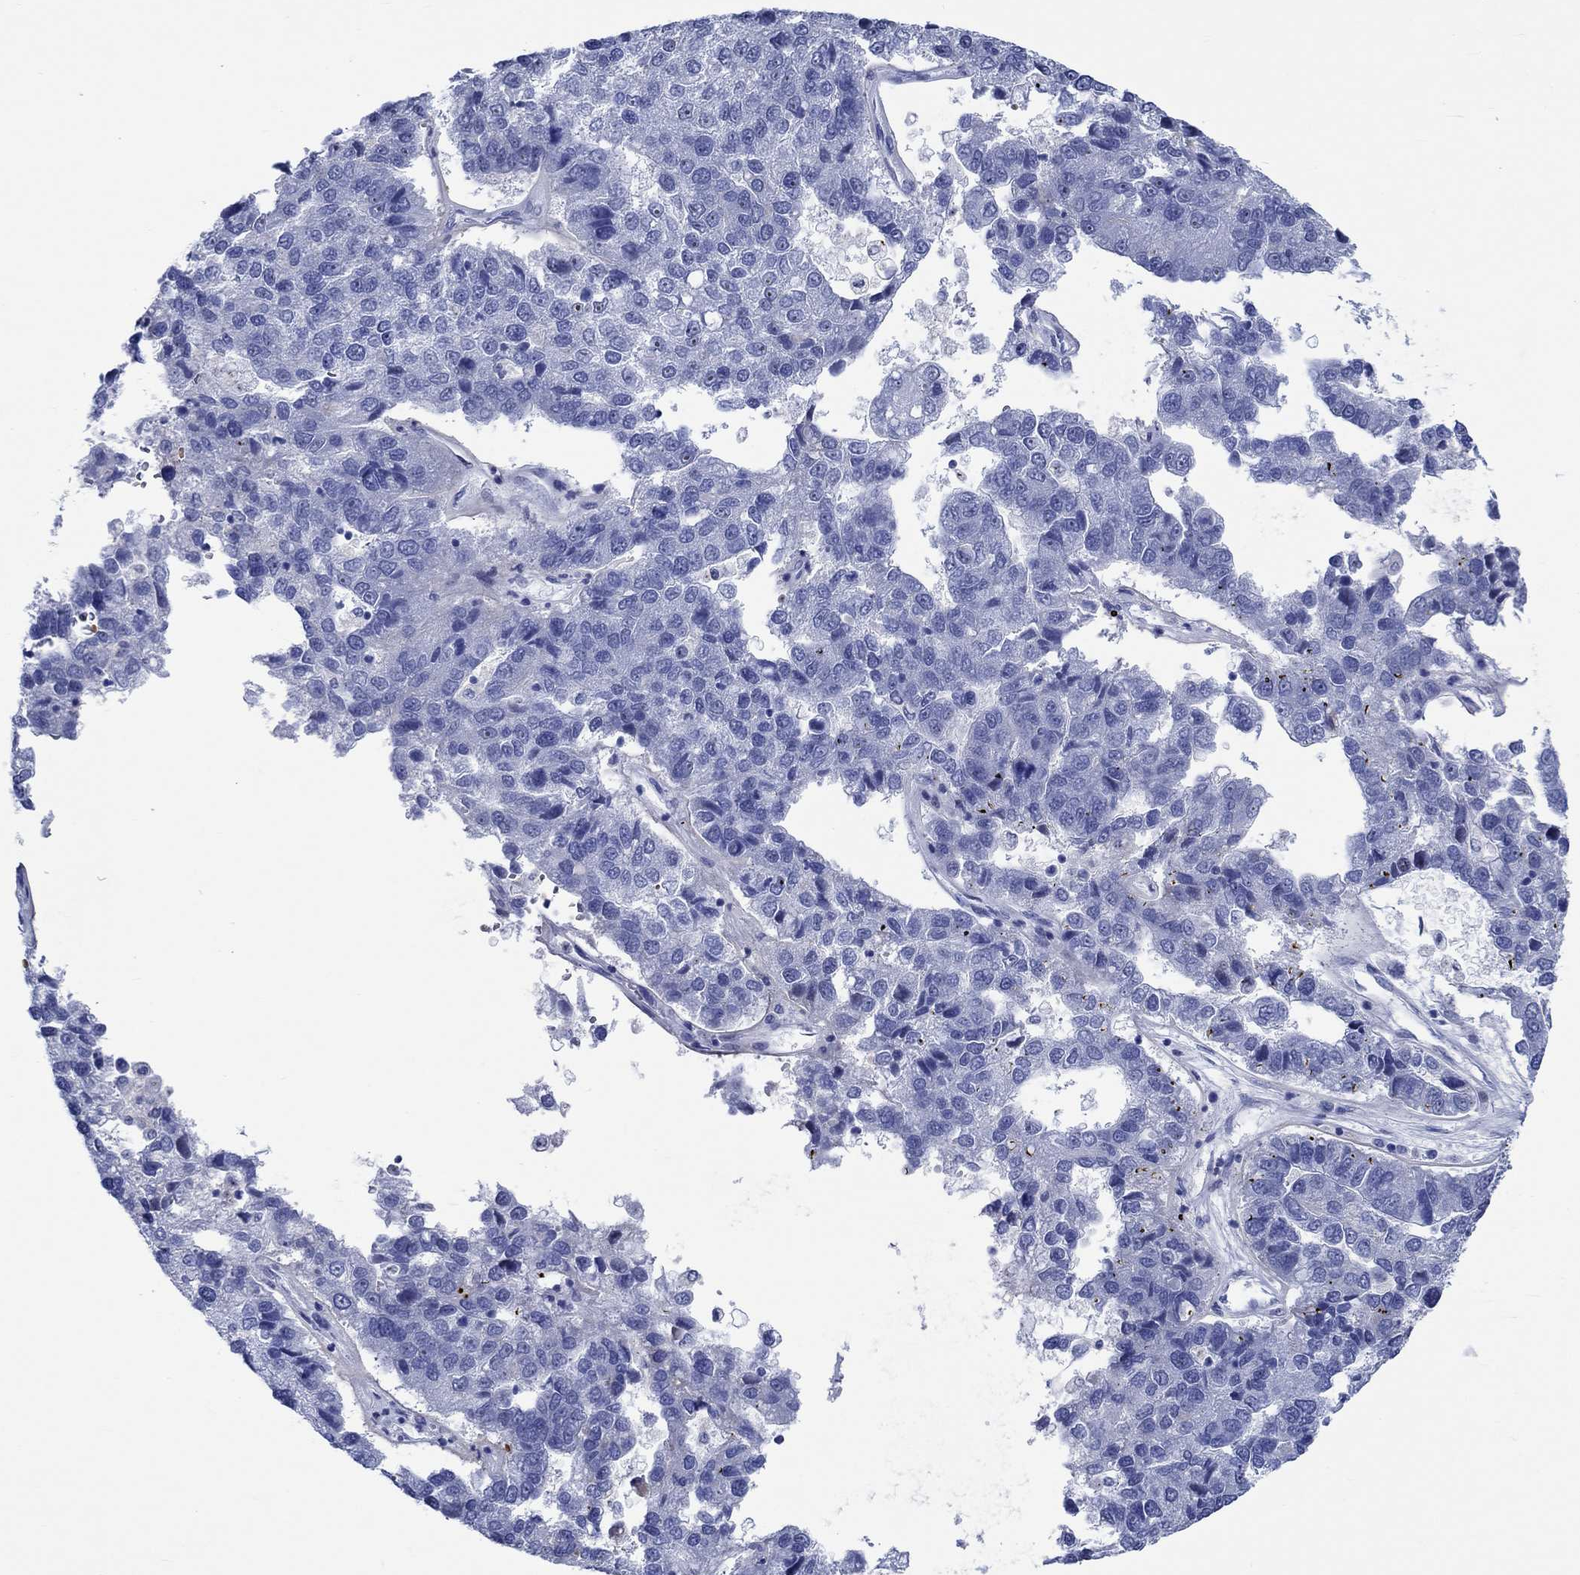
{"staining": {"intensity": "negative", "quantity": "none", "location": "none"}, "tissue": "pancreatic cancer", "cell_type": "Tumor cells", "image_type": "cancer", "snomed": [{"axis": "morphology", "description": "Adenocarcinoma, NOS"}, {"axis": "topography", "description": "Pancreas"}], "caption": "This image is of pancreatic adenocarcinoma stained with IHC to label a protein in brown with the nuclei are counter-stained blue. There is no staining in tumor cells.", "gene": "ZNF446", "patient": {"sex": "female", "age": 61}}